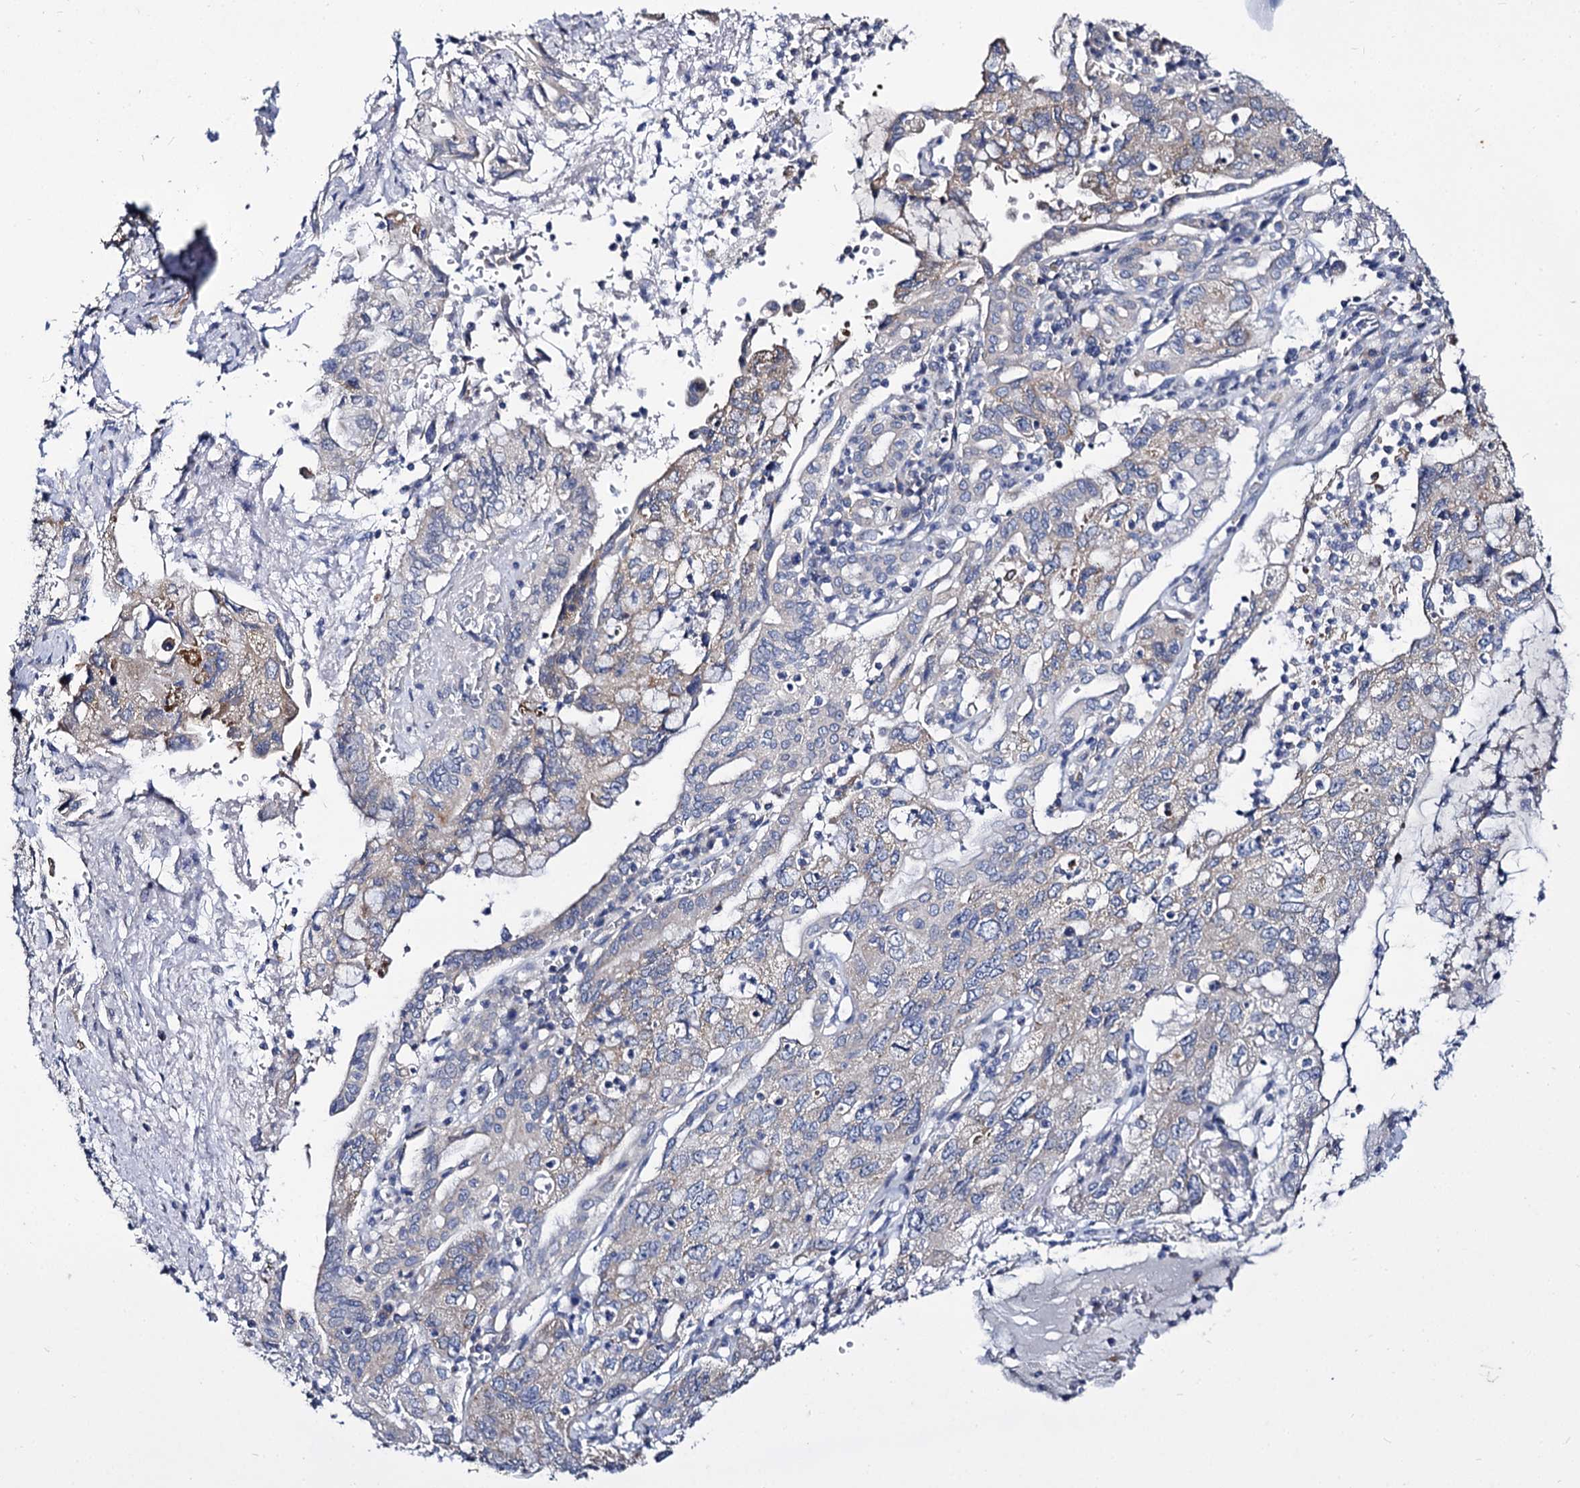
{"staining": {"intensity": "negative", "quantity": "none", "location": "none"}, "tissue": "pancreatic cancer", "cell_type": "Tumor cells", "image_type": "cancer", "snomed": [{"axis": "morphology", "description": "Adenocarcinoma, NOS"}, {"axis": "topography", "description": "Pancreas"}], "caption": "The histopathology image displays no significant staining in tumor cells of pancreatic adenocarcinoma.", "gene": "PANX2", "patient": {"sex": "female", "age": 73}}